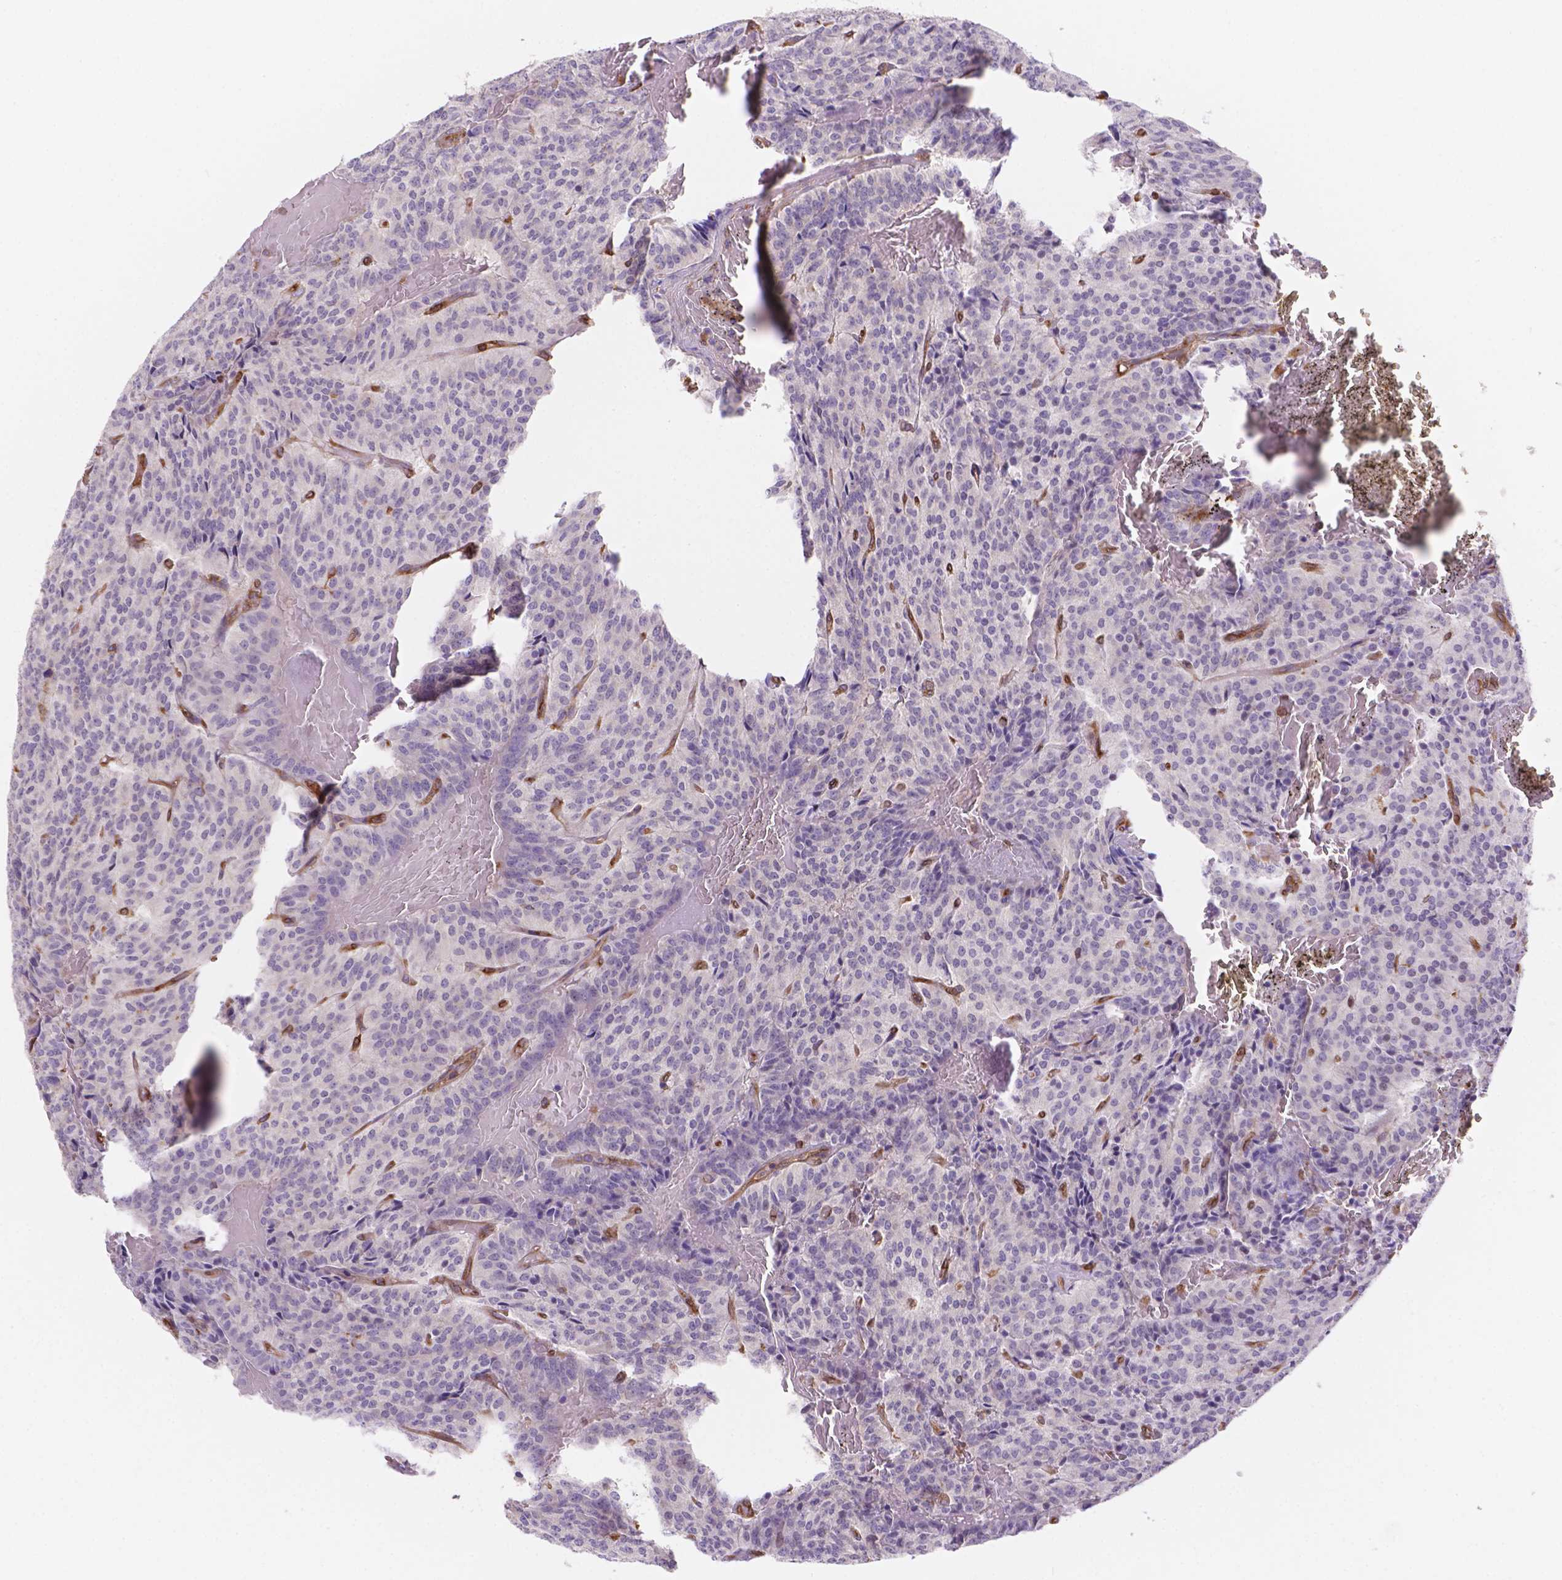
{"staining": {"intensity": "negative", "quantity": "none", "location": "none"}, "tissue": "carcinoid", "cell_type": "Tumor cells", "image_type": "cancer", "snomed": [{"axis": "morphology", "description": "Carcinoid, malignant, NOS"}, {"axis": "topography", "description": "Lung"}], "caption": "Human carcinoid stained for a protein using immunohistochemistry reveals no staining in tumor cells.", "gene": "DMWD", "patient": {"sex": "male", "age": 70}}